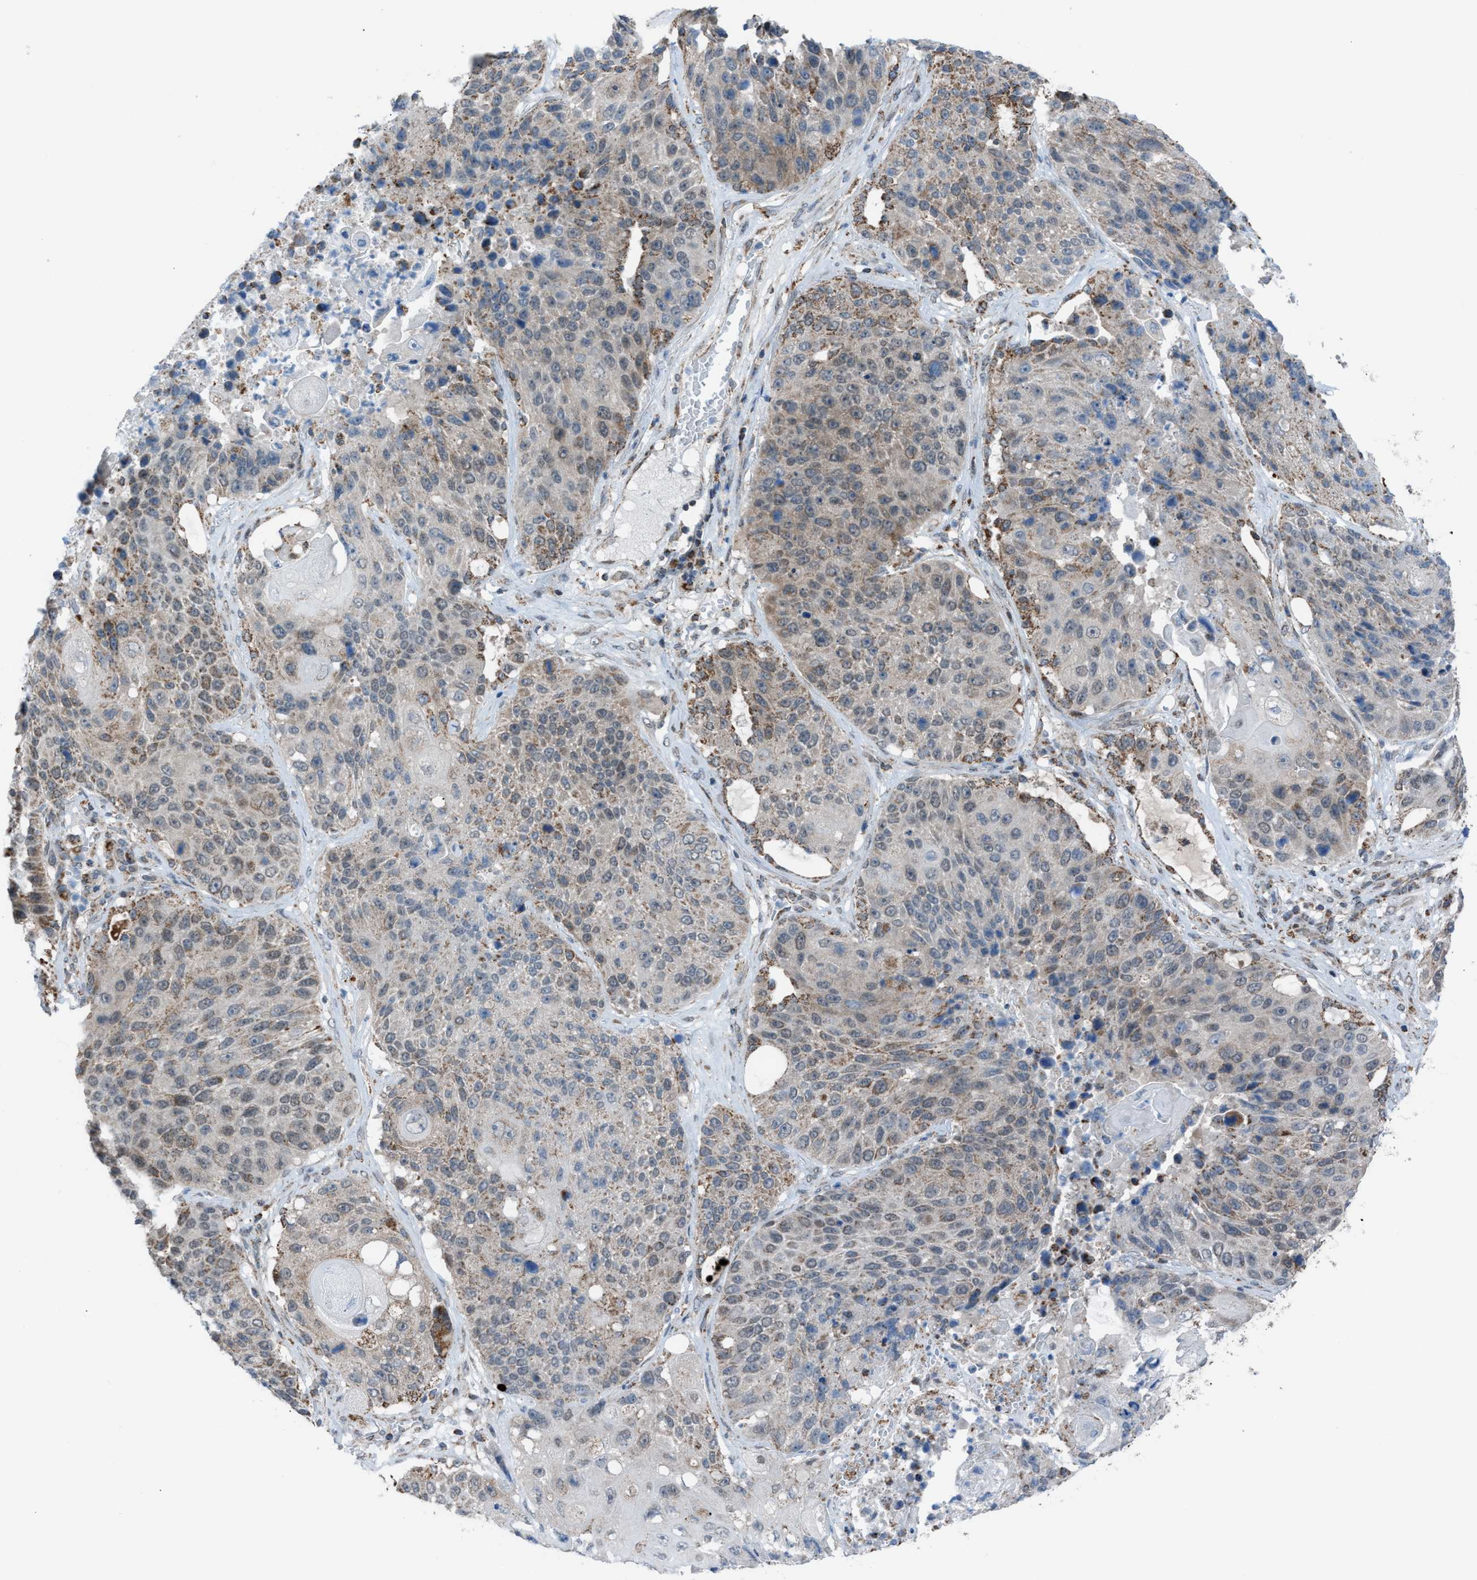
{"staining": {"intensity": "weak", "quantity": "<25%", "location": "cytoplasmic/membranous"}, "tissue": "lung cancer", "cell_type": "Tumor cells", "image_type": "cancer", "snomed": [{"axis": "morphology", "description": "Squamous cell carcinoma, NOS"}, {"axis": "topography", "description": "Lung"}], "caption": "IHC histopathology image of neoplastic tissue: human lung squamous cell carcinoma stained with DAB (3,3'-diaminobenzidine) exhibits no significant protein staining in tumor cells.", "gene": "SRM", "patient": {"sex": "male", "age": 61}}